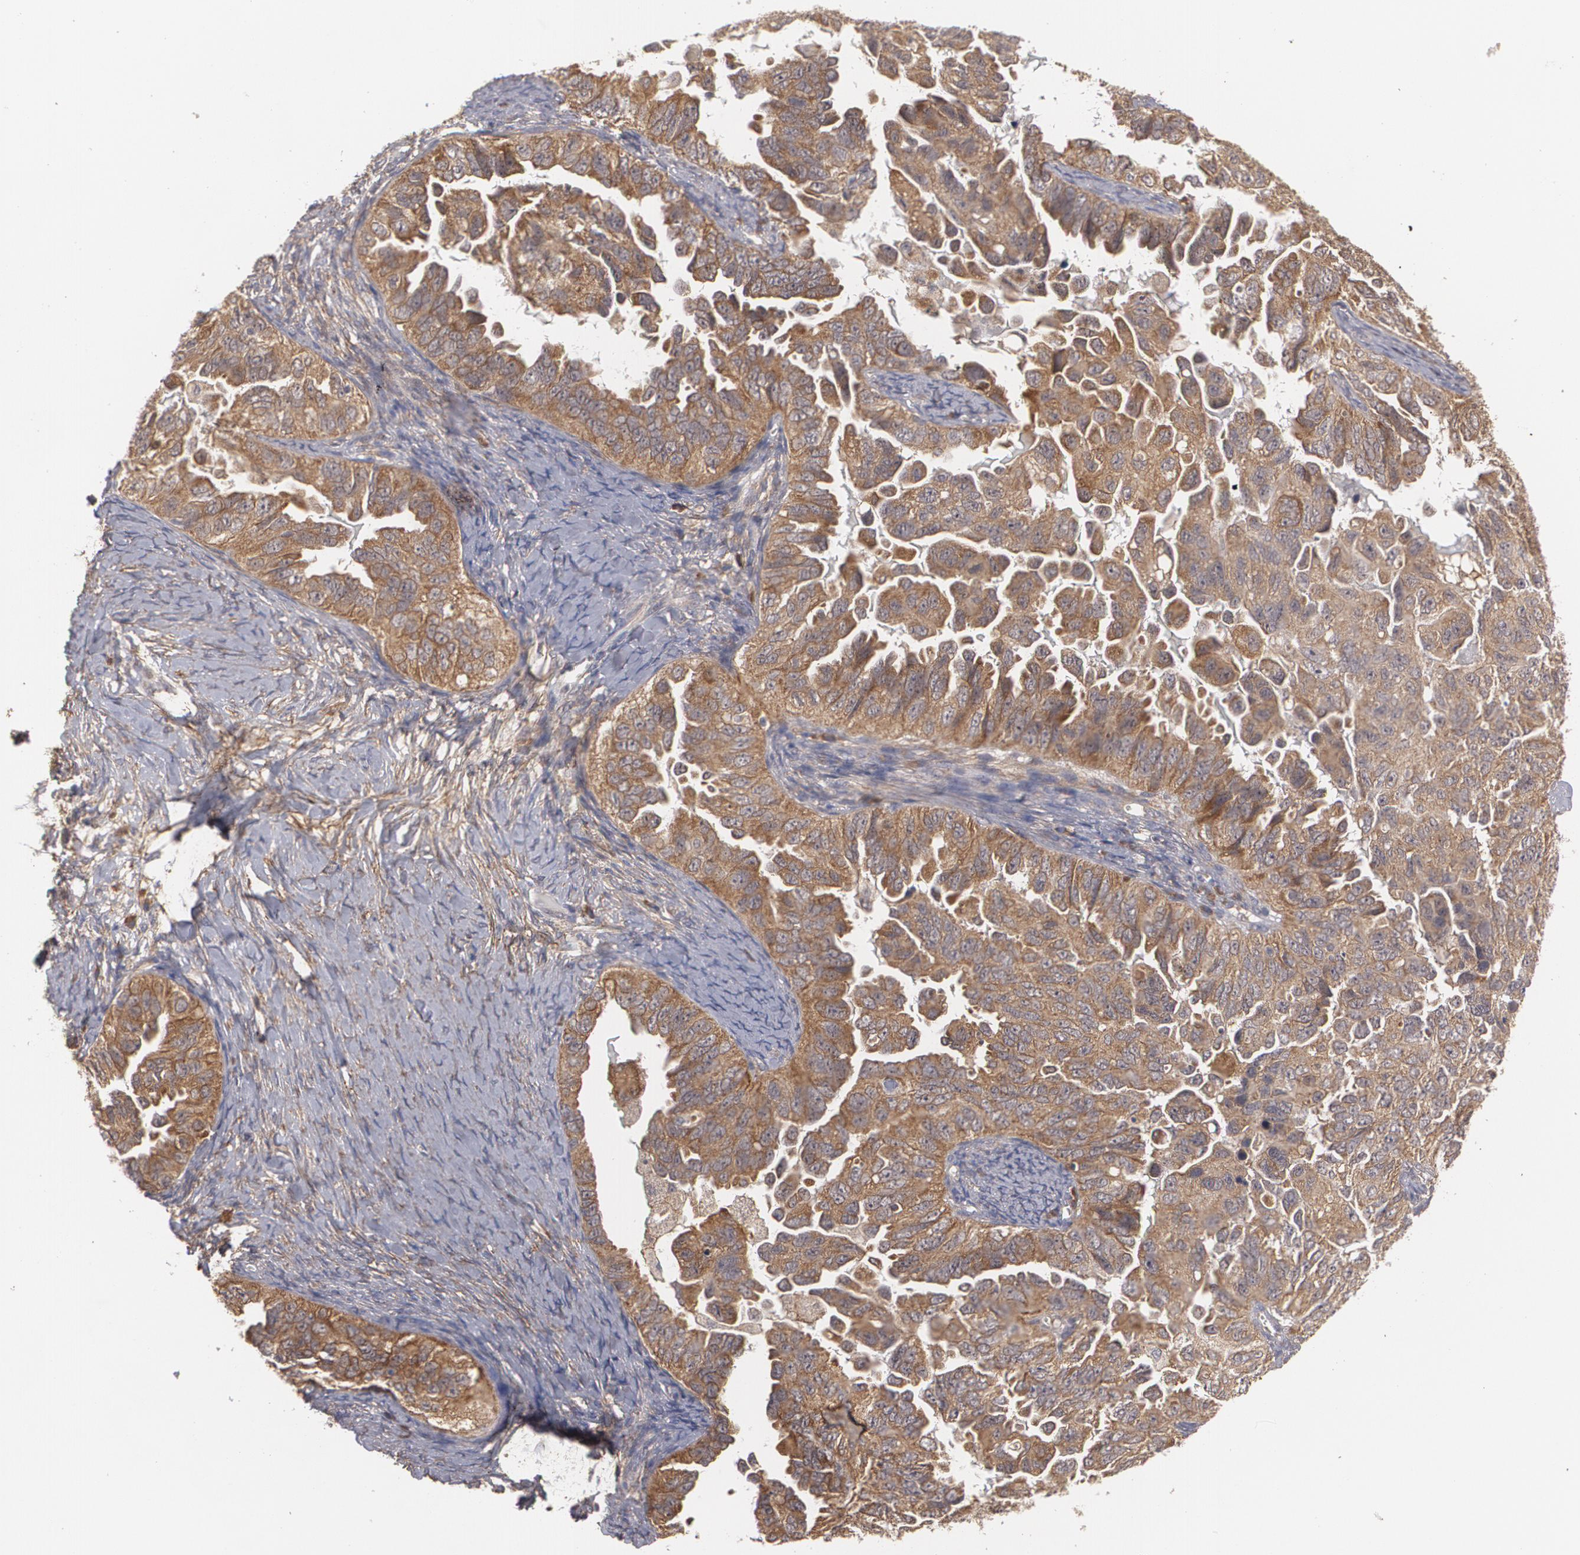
{"staining": {"intensity": "moderate", "quantity": ">75%", "location": "cytoplasmic/membranous"}, "tissue": "ovarian cancer", "cell_type": "Tumor cells", "image_type": "cancer", "snomed": [{"axis": "morphology", "description": "Cystadenocarcinoma, serous, NOS"}, {"axis": "topography", "description": "Ovary"}], "caption": "Immunohistochemistry of ovarian cancer reveals medium levels of moderate cytoplasmic/membranous positivity in approximately >75% of tumor cells.", "gene": "BMP6", "patient": {"sex": "female", "age": 82}}